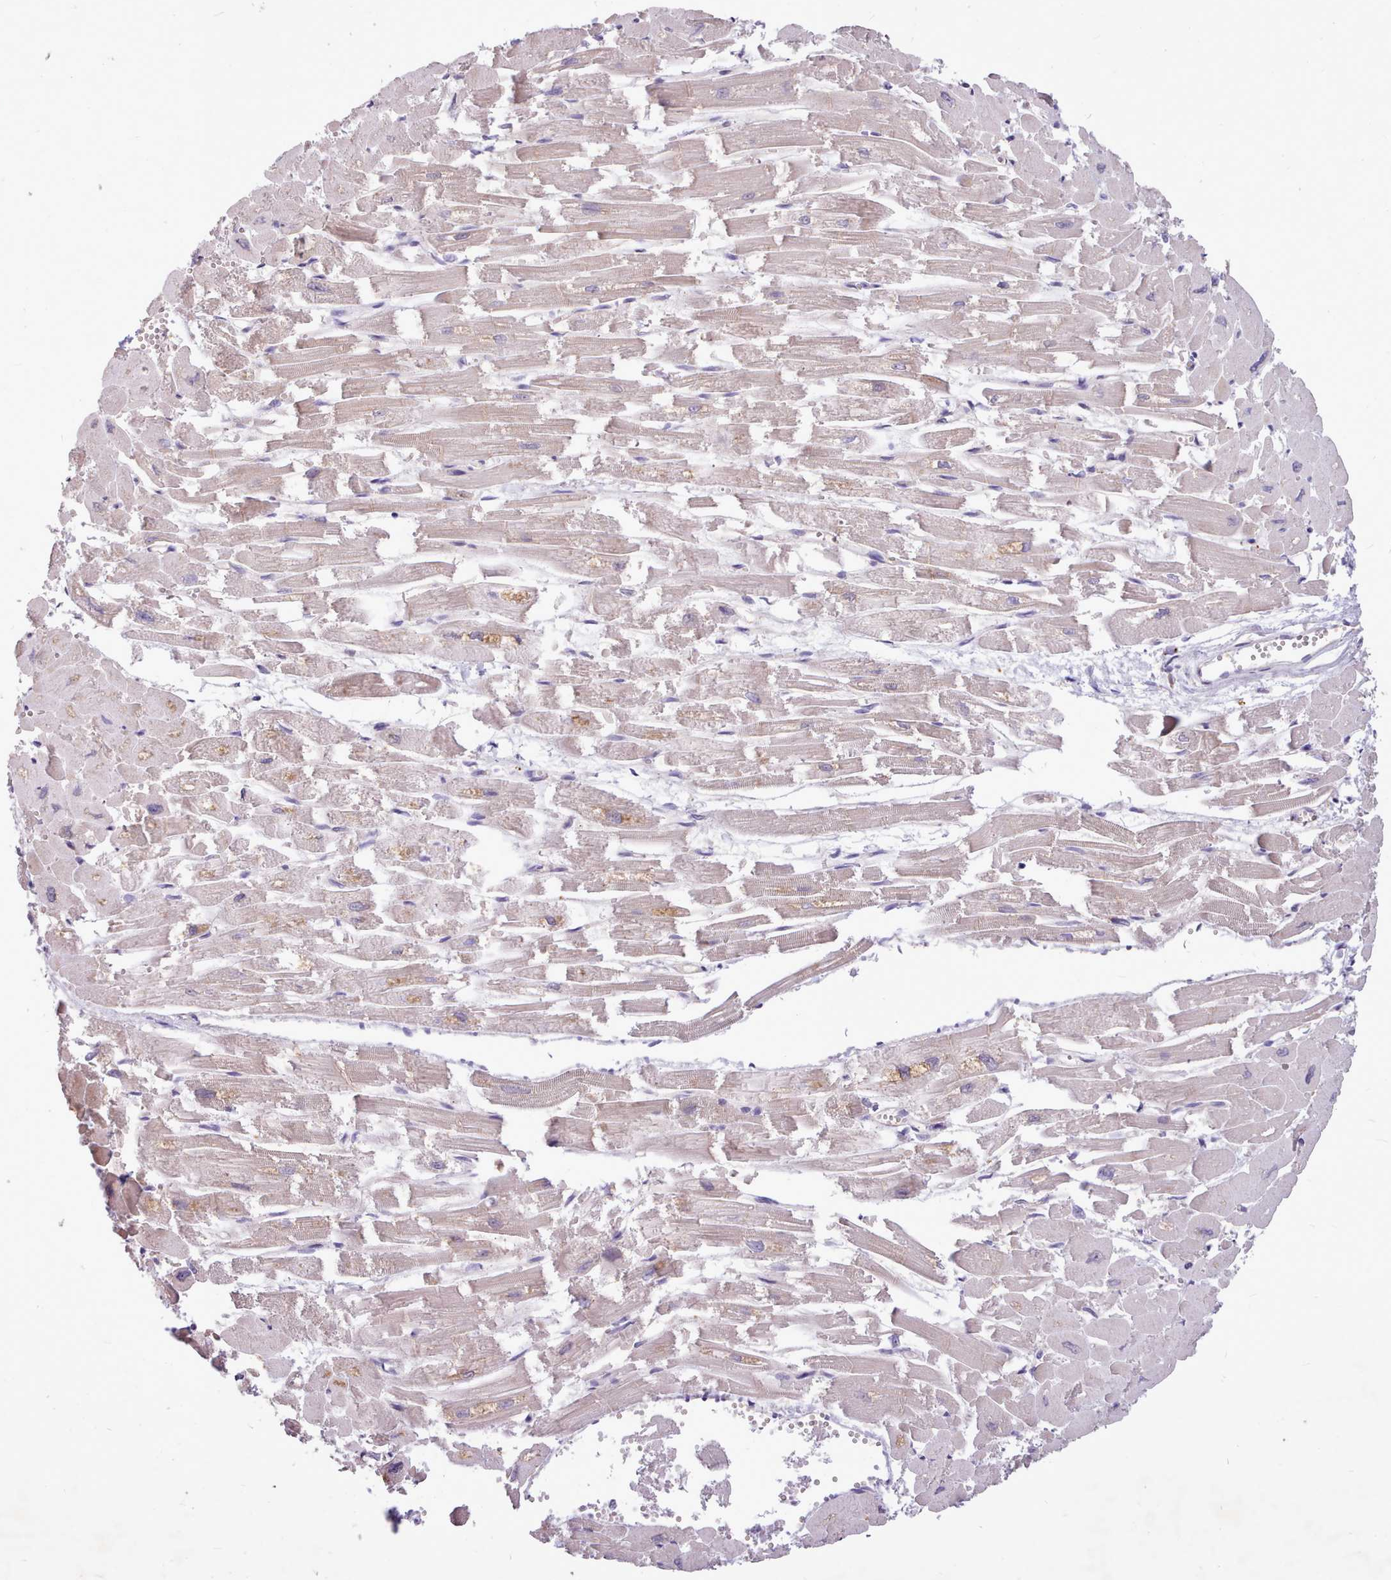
{"staining": {"intensity": "weak", "quantity": "<25%", "location": "cytoplasmic/membranous"}, "tissue": "heart muscle", "cell_type": "Cardiomyocytes", "image_type": "normal", "snomed": [{"axis": "morphology", "description": "Normal tissue, NOS"}, {"axis": "topography", "description": "Heart"}], "caption": "DAB immunohistochemical staining of benign heart muscle shows no significant positivity in cardiomyocytes.", "gene": "ZNF607", "patient": {"sex": "male", "age": 54}}